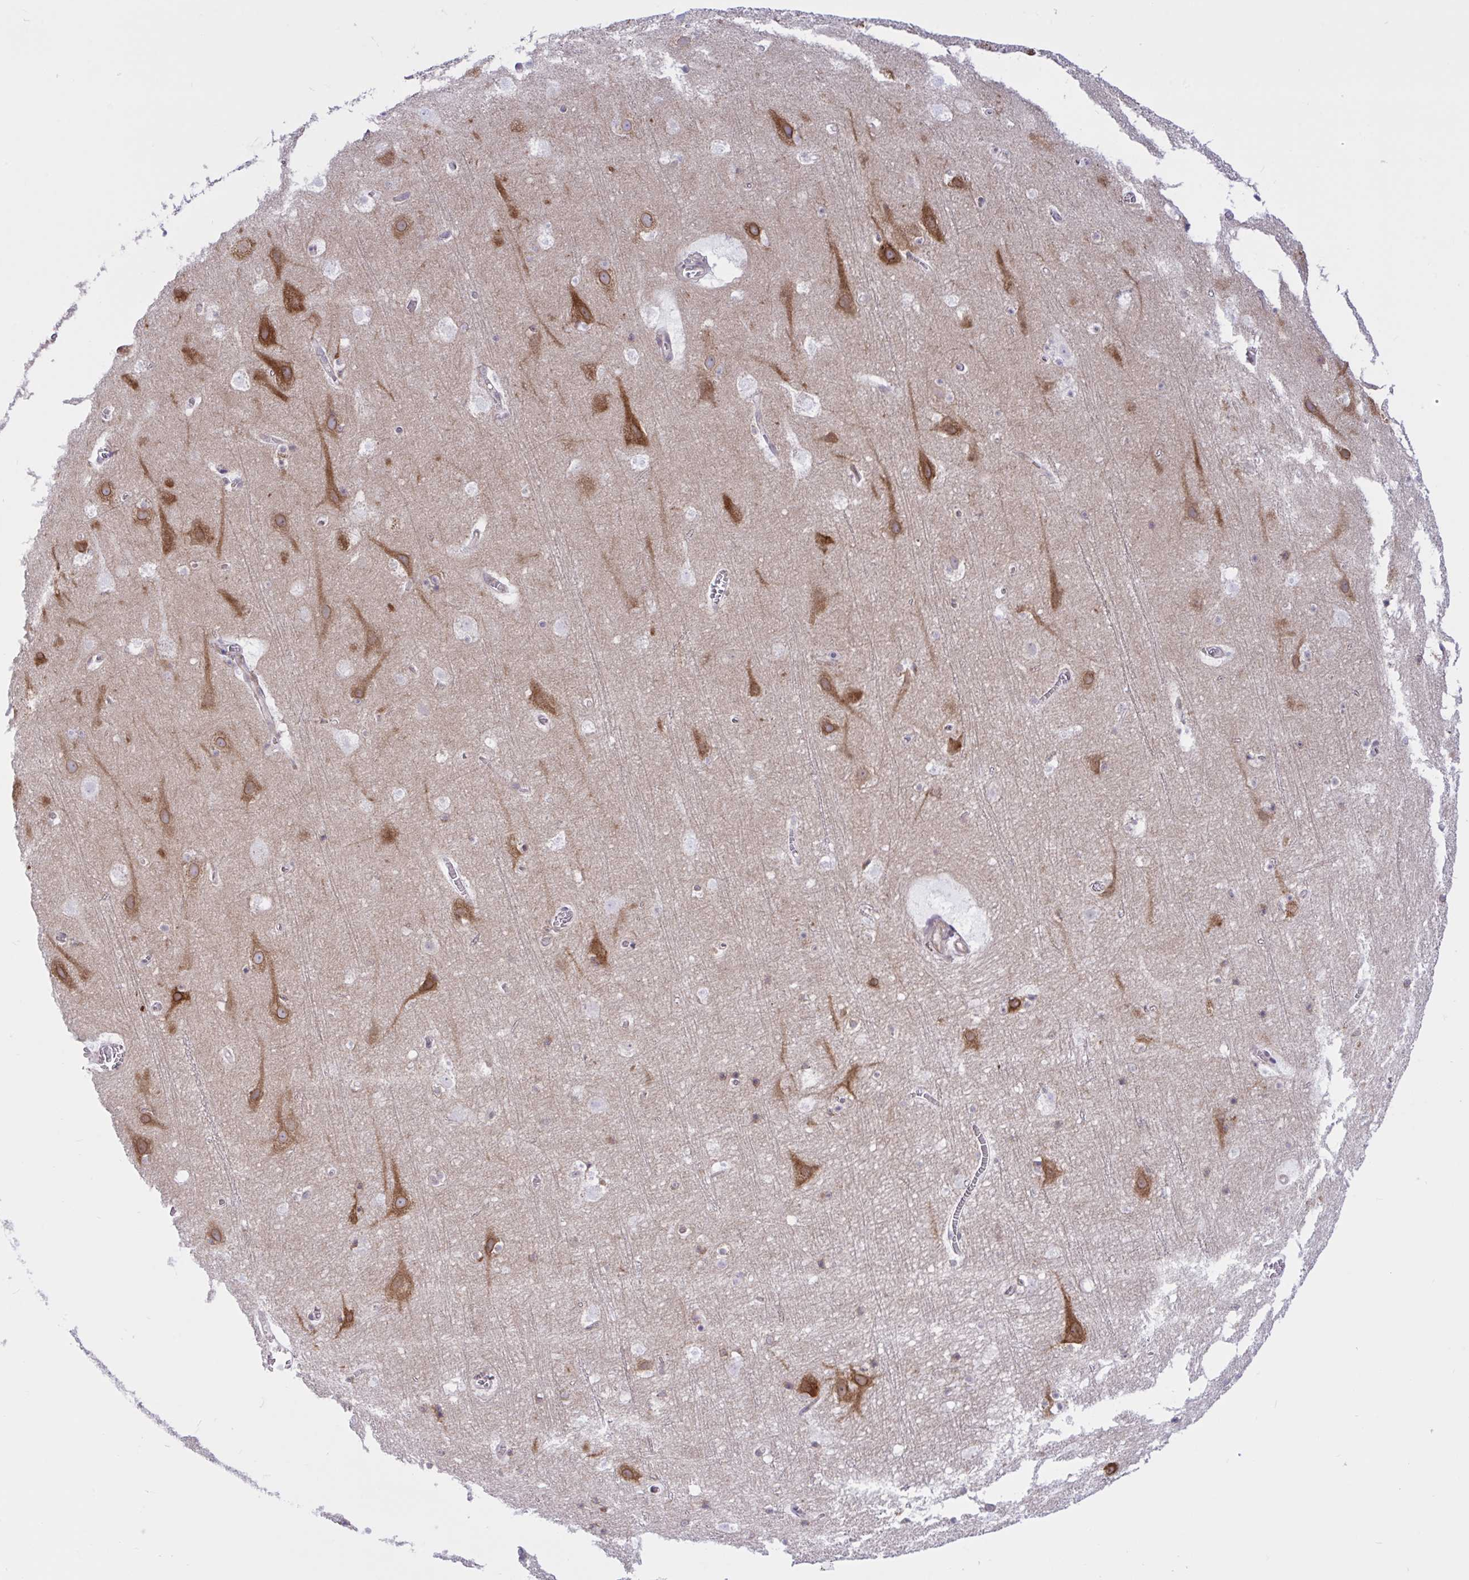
{"staining": {"intensity": "negative", "quantity": "none", "location": "none"}, "tissue": "cerebral cortex", "cell_type": "Endothelial cells", "image_type": "normal", "snomed": [{"axis": "morphology", "description": "Normal tissue, NOS"}, {"axis": "topography", "description": "Cerebral cortex"}], "caption": "Human cerebral cortex stained for a protein using immunohistochemistry shows no positivity in endothelial cells.", "gene": "CAMLG", "patient": {"sex": "female", "age": 42}}